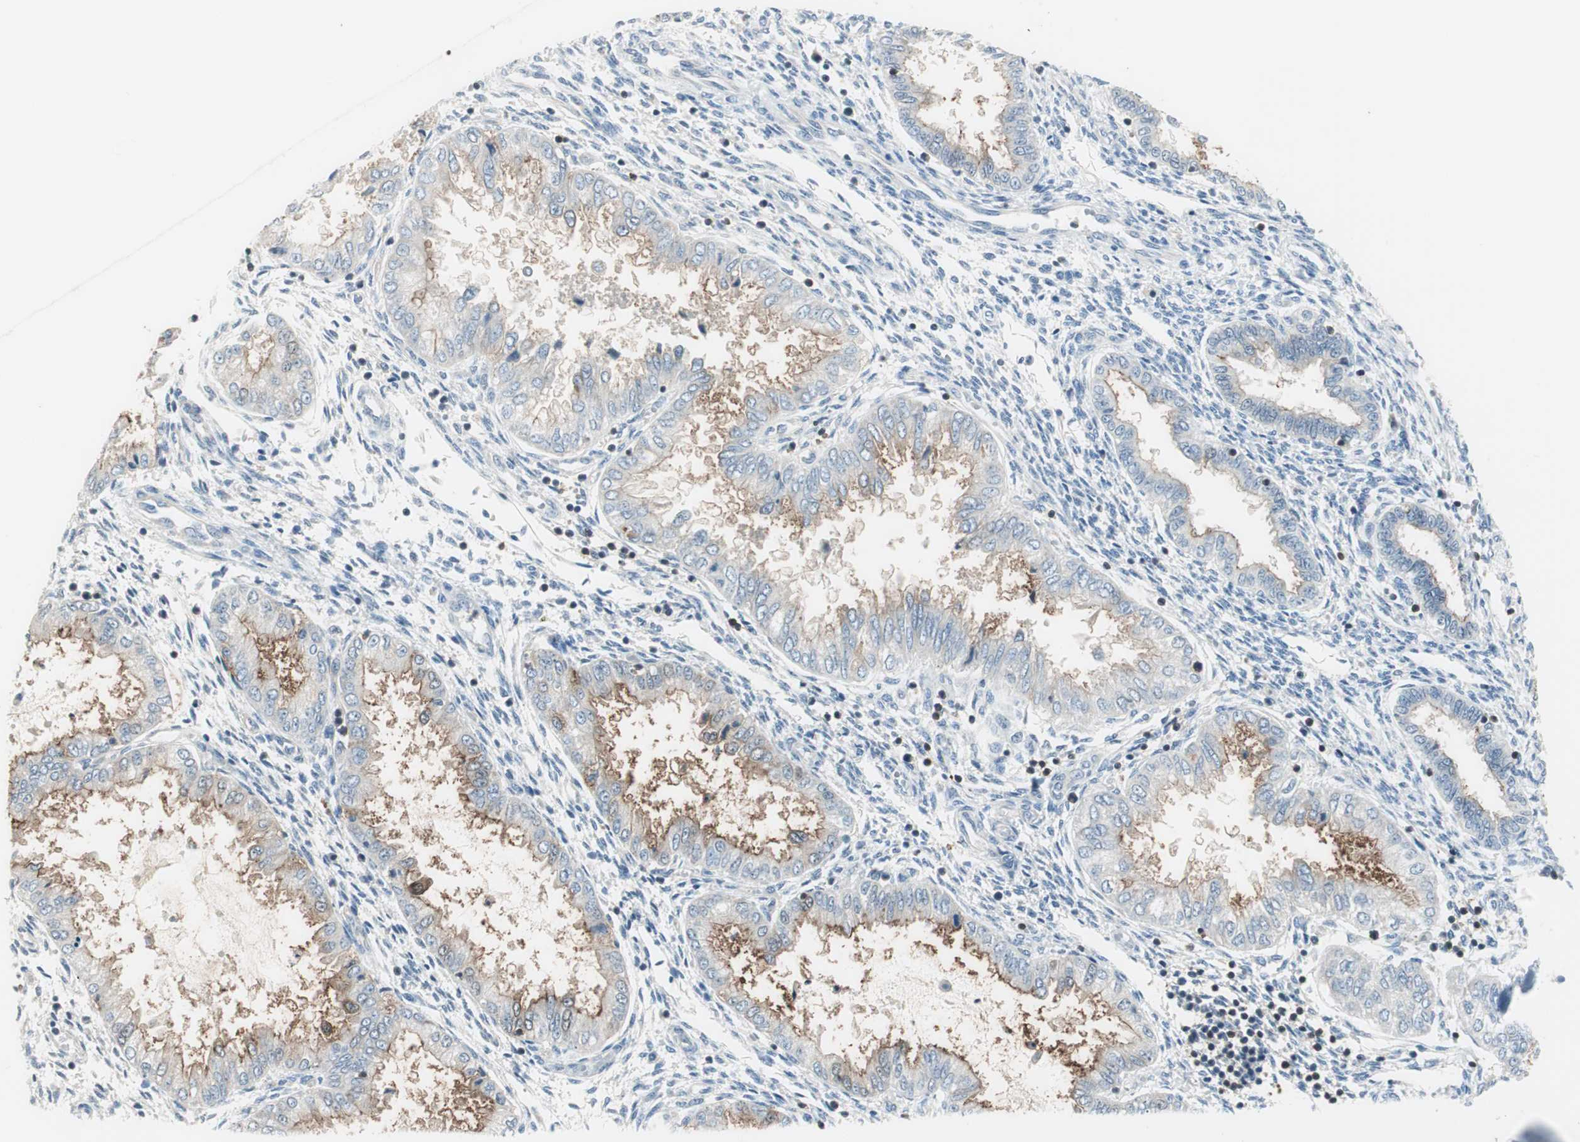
{"staining": {"intensity": "negative", "quantity": "none", "location": "none"}, "tissue": "endometrium", "cell_type": "Cells in endometrial stroma", "image_type": "normal", "snomed": [{"axis": "morphology", "description": "Normal tissue, NOS"}, {"axis": "topography", "description": "Endometrium"}], "caption": "Immunohistochemistry (IHC) micrograph of normal endometrium: endometrium stained with DAB (3,3'-diaminobenzidine) shows no significant protein expression in cells in endometrial stroma.", "gene": "SLC9A3R1", "patient": {"sex": "female", "age": 33}}